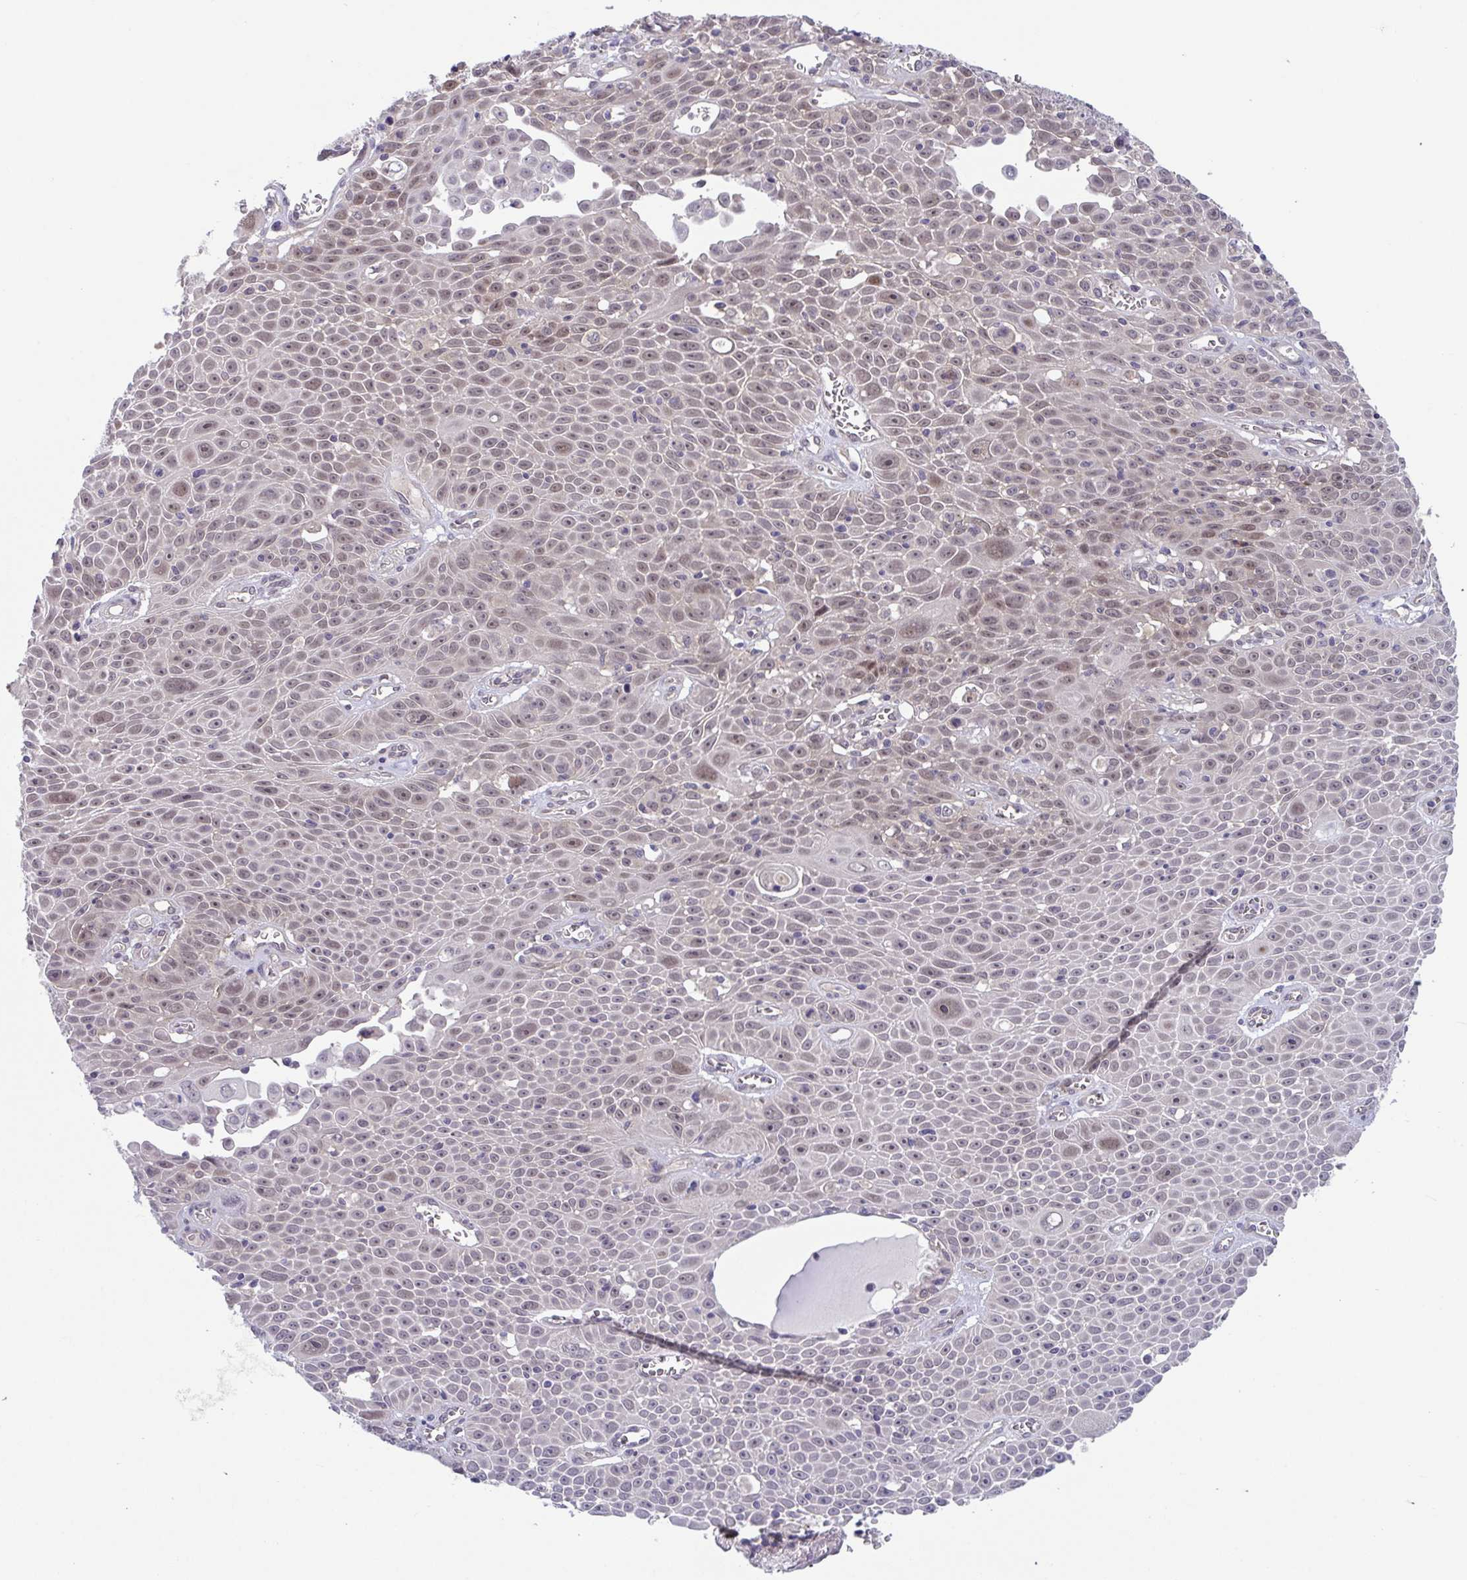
{"staining": {"intensity": "weak", "quantity": "25%-75%", "location": "nuclear"}, "tissue": "lung cancer", "cell_type": "Tumor cells", "image_type": "cancer", "snomed": [{"axis": "morphology", "description": "Squamous cell carcinoma, NOS"}, {"axis": "morphology", "description": "Squamous cell carcinoma, metastatic, NOS"}, {"axis": "topography", "description": "Lymph node"}, {"axis": "topography", "description": "Lung"}], "caption": "Weak nuclear expression is seen in approximately 25%-75% of tumor cells in lung cancer. Immunohistochemistry (ihc) stains the protein of interest in brown and the nuclei are stained blue.", "gene": "RIOK1", "patient": {"sex": "female", "age": 62}}